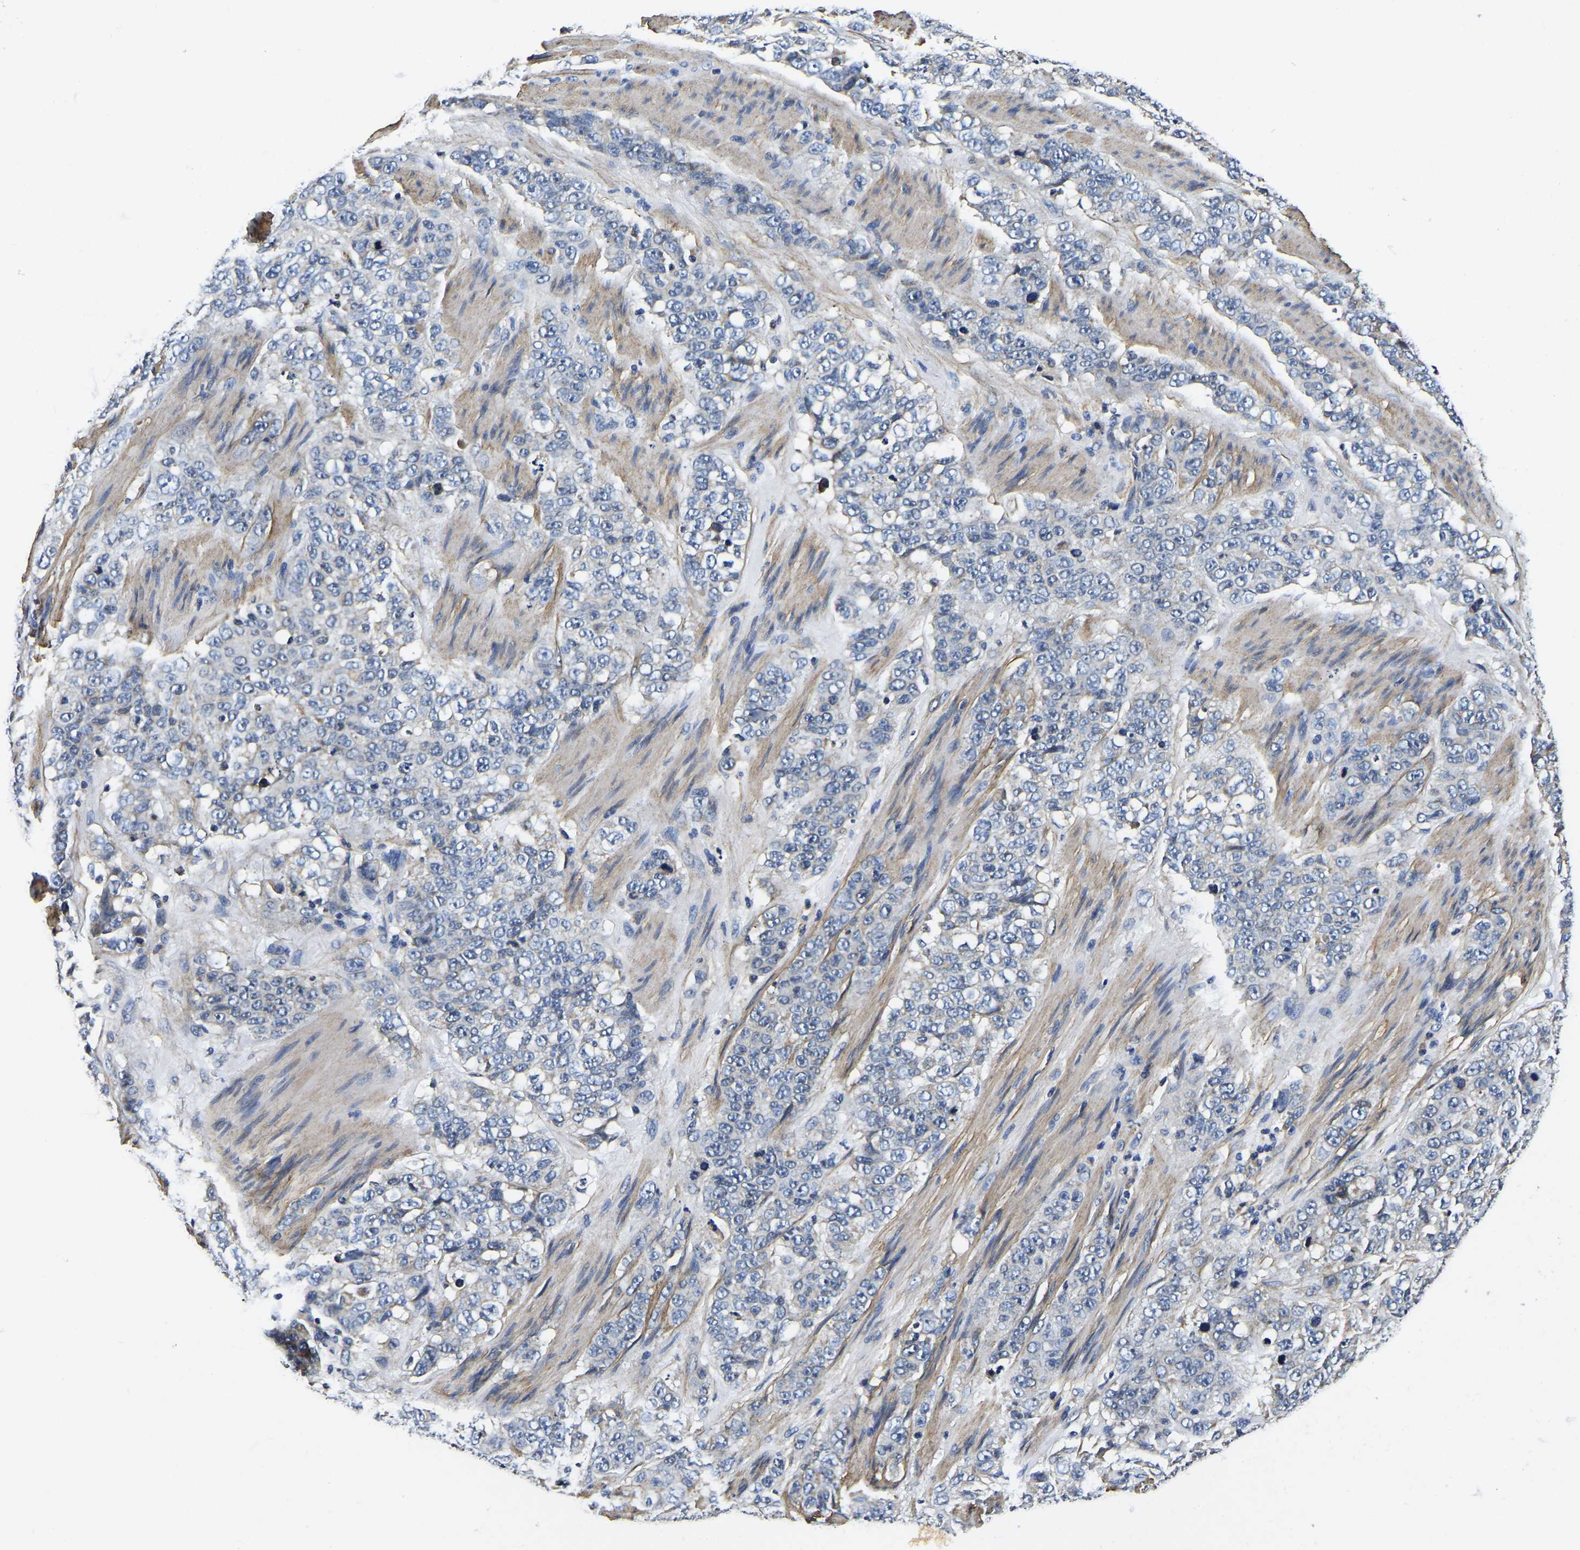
{"staining": {"intensity": "negative", "quantity": "none", "location": "none"}, "tissue": "stomach cancer", "cell_type": "Tumor cells", "image_type": "cancer", "snomed": [{"axis": "morphology", "description": "Adenocarcinoma, NOS"}, {"axis": "topography", "description": "Stomach"}], "caption": "Immunohistochemistry histopathology image of adenocarcinoma (stomach) stained for a protein (brown), which demonstrates no staining in tumor cells.", "gene": "KCTD17", "patient": {"sex": "male", "age": 48}}